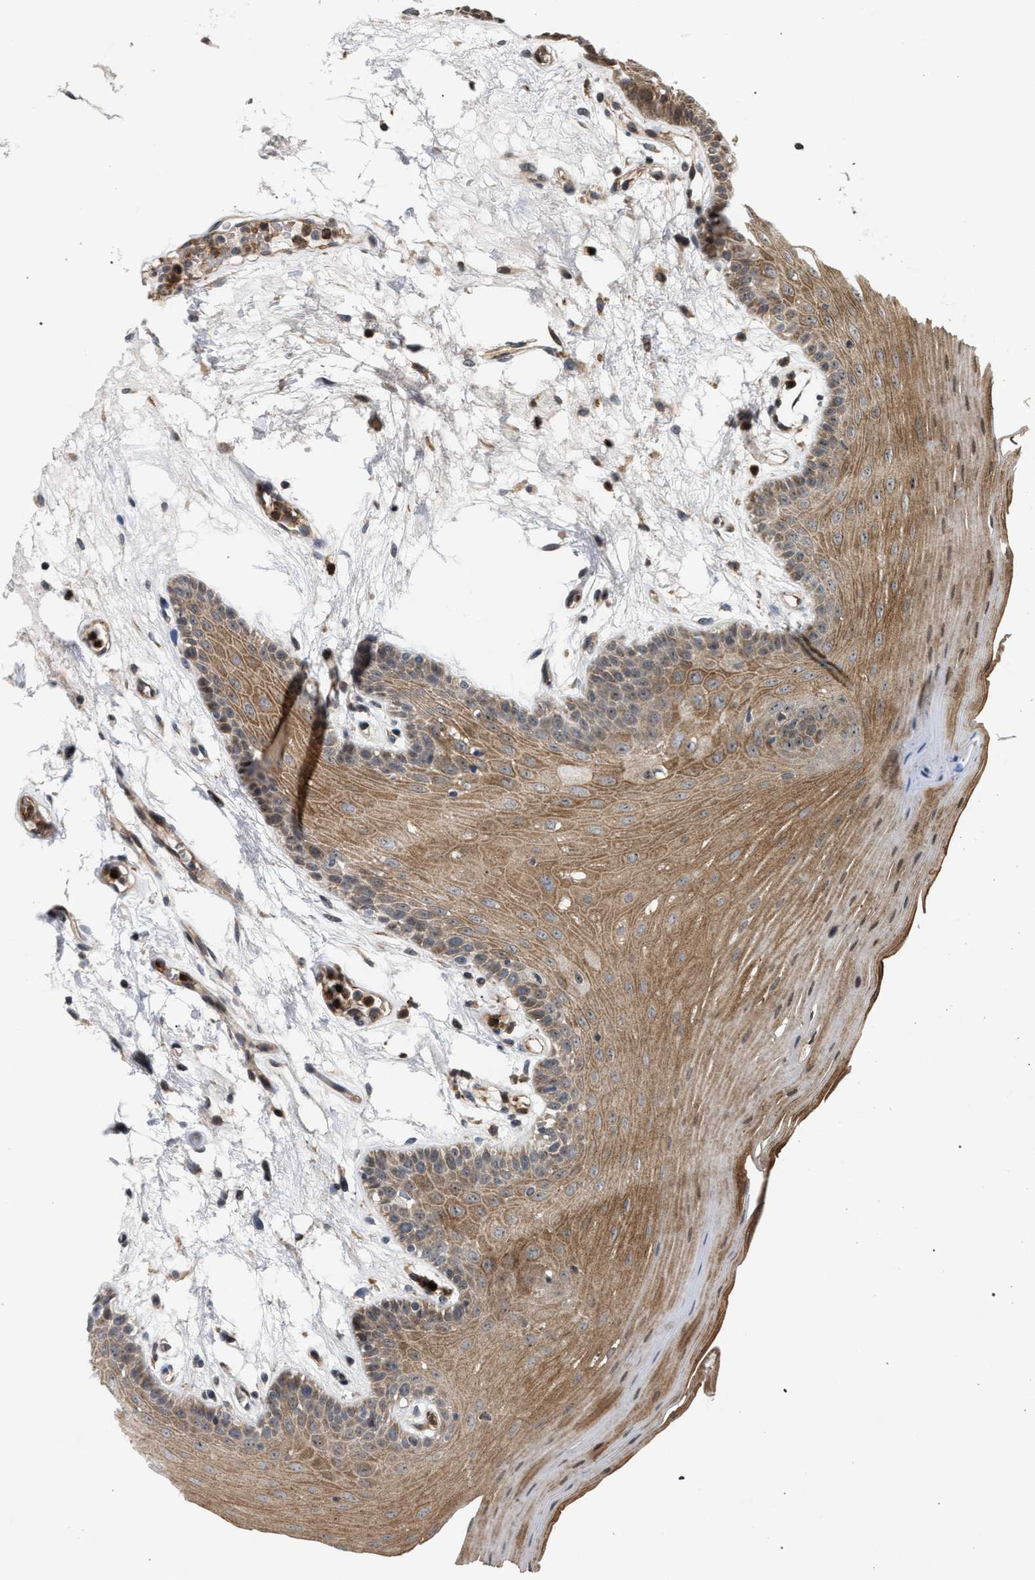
{"staining": {"intensity": "moderate", "quantity": ">75%", "location": "cytoplasmic/membranous"}, "tissue": "oral mucosa", "cell_type": "Squamous epithelial cells", "image_type": "normal", "snomed": [{"axis": "morphology", "description": "Normal tissue, NOS"}, {"axis": "morphology", "description": "Squamous cell carcinoma, NOS"}, {"axis": "topography", "description": "Skeletal muscle"}, {"axis": "topography", "description": "Oral tissue"}, {"axis": "topography", "description": "Head-Neck"}], "caption": "This histopathology image demonstrates IHC staining of normal human oral mucosa, with medium moderate cytoplasmic/membranous positivity in about >75% of squamous epithelial cells.", "gene": "IRAK4", "patient": {"sex": "male", "age": 71}}